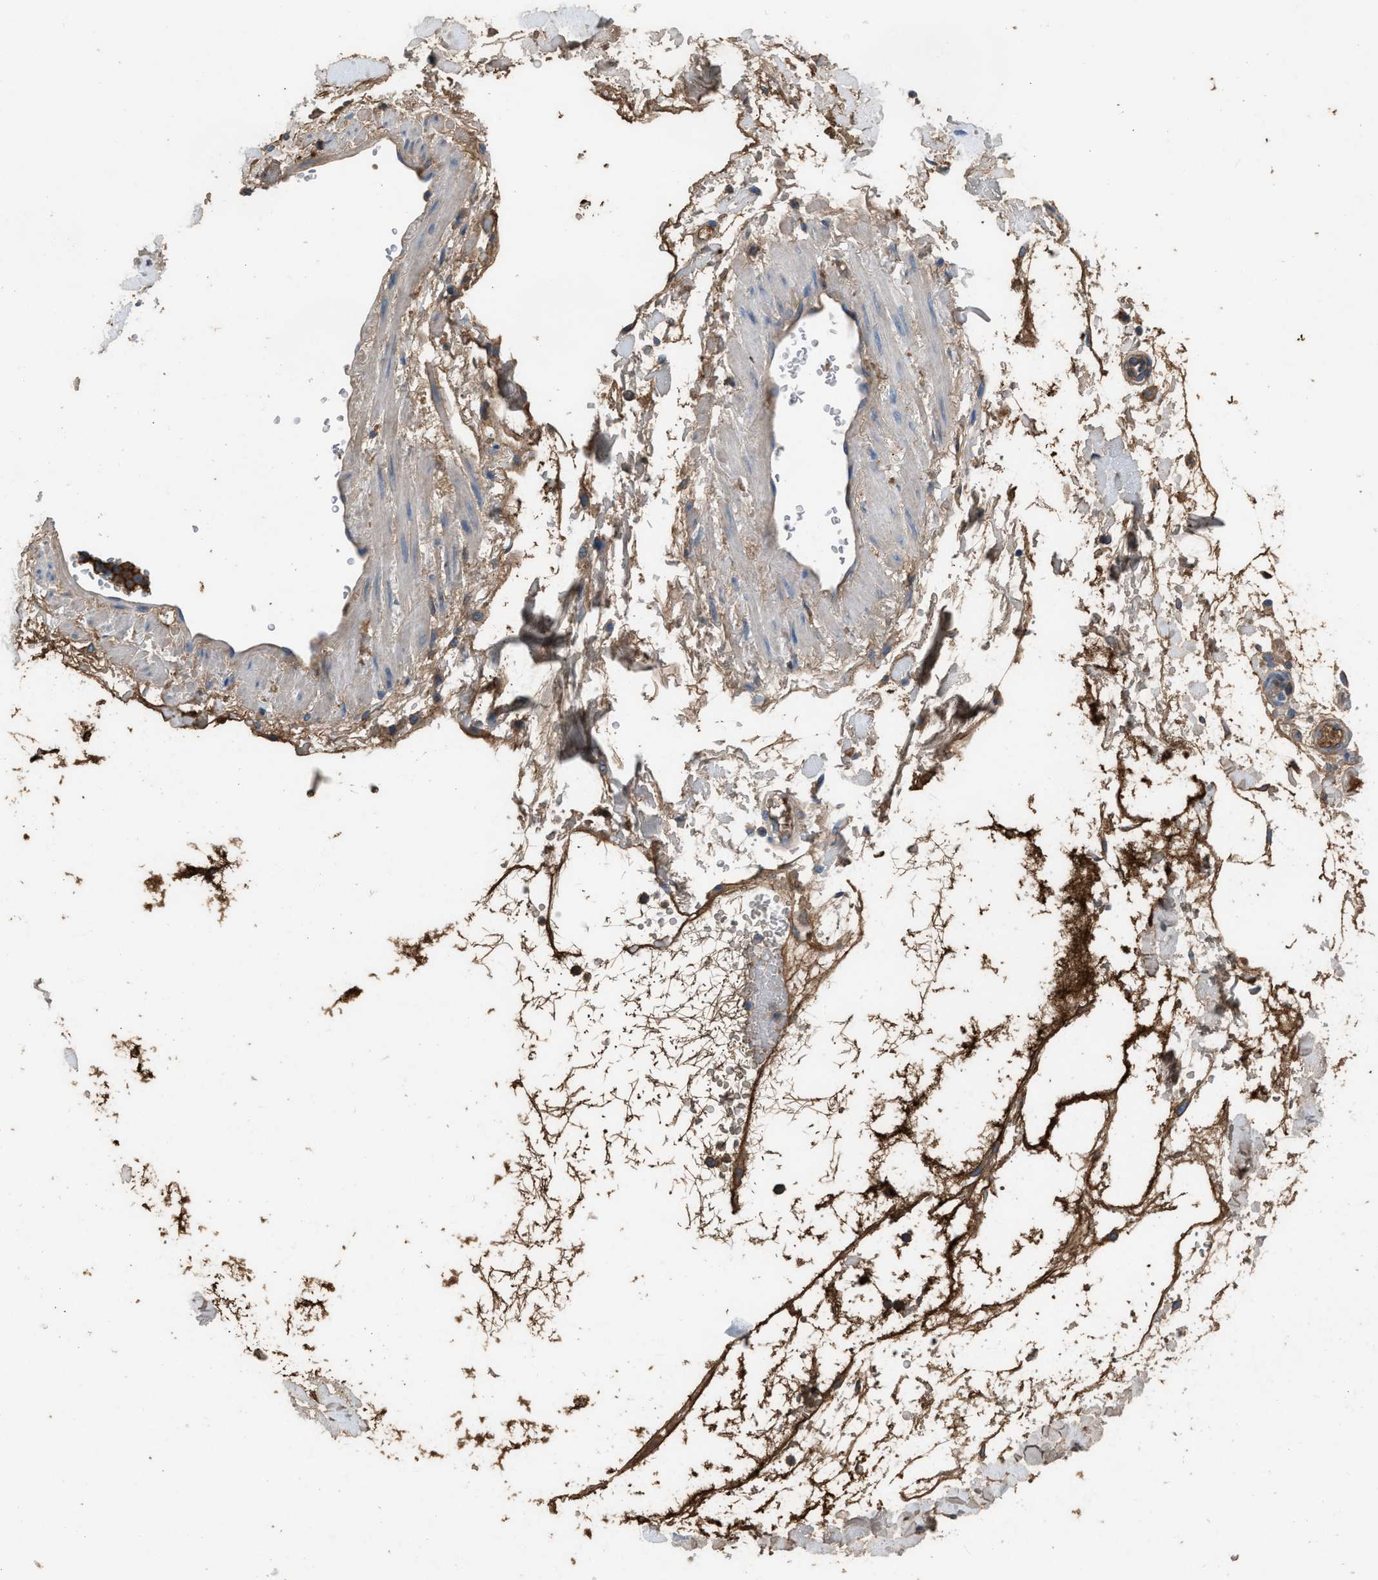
{"staining": {"intensity": "negative", "quantity": "none", "location": "none"}, "tissue": "adipose tissue", "cell_type": "Adipocytes", "image_type": "normal", "snomed": [{"axis": "morphology", "description": "Normal tissue, NOS"}, {"axis": "morphology", "description": "Adenocarcinoma, NOS"}, {"axis": "topography", "description": "Duodenum"}, {"axis": "topography", "description": "Peripheral nerve tissue"}], "caption": "Immunohistochemistry micrograph of benign adipose tissue: human adipose tissue stained with DAB (3,3'-diaminobenzidine) exhibits no significant protein staining in adipocytes.", "gene": "STC1", "patient": {"sex": "female", "age": 60}}